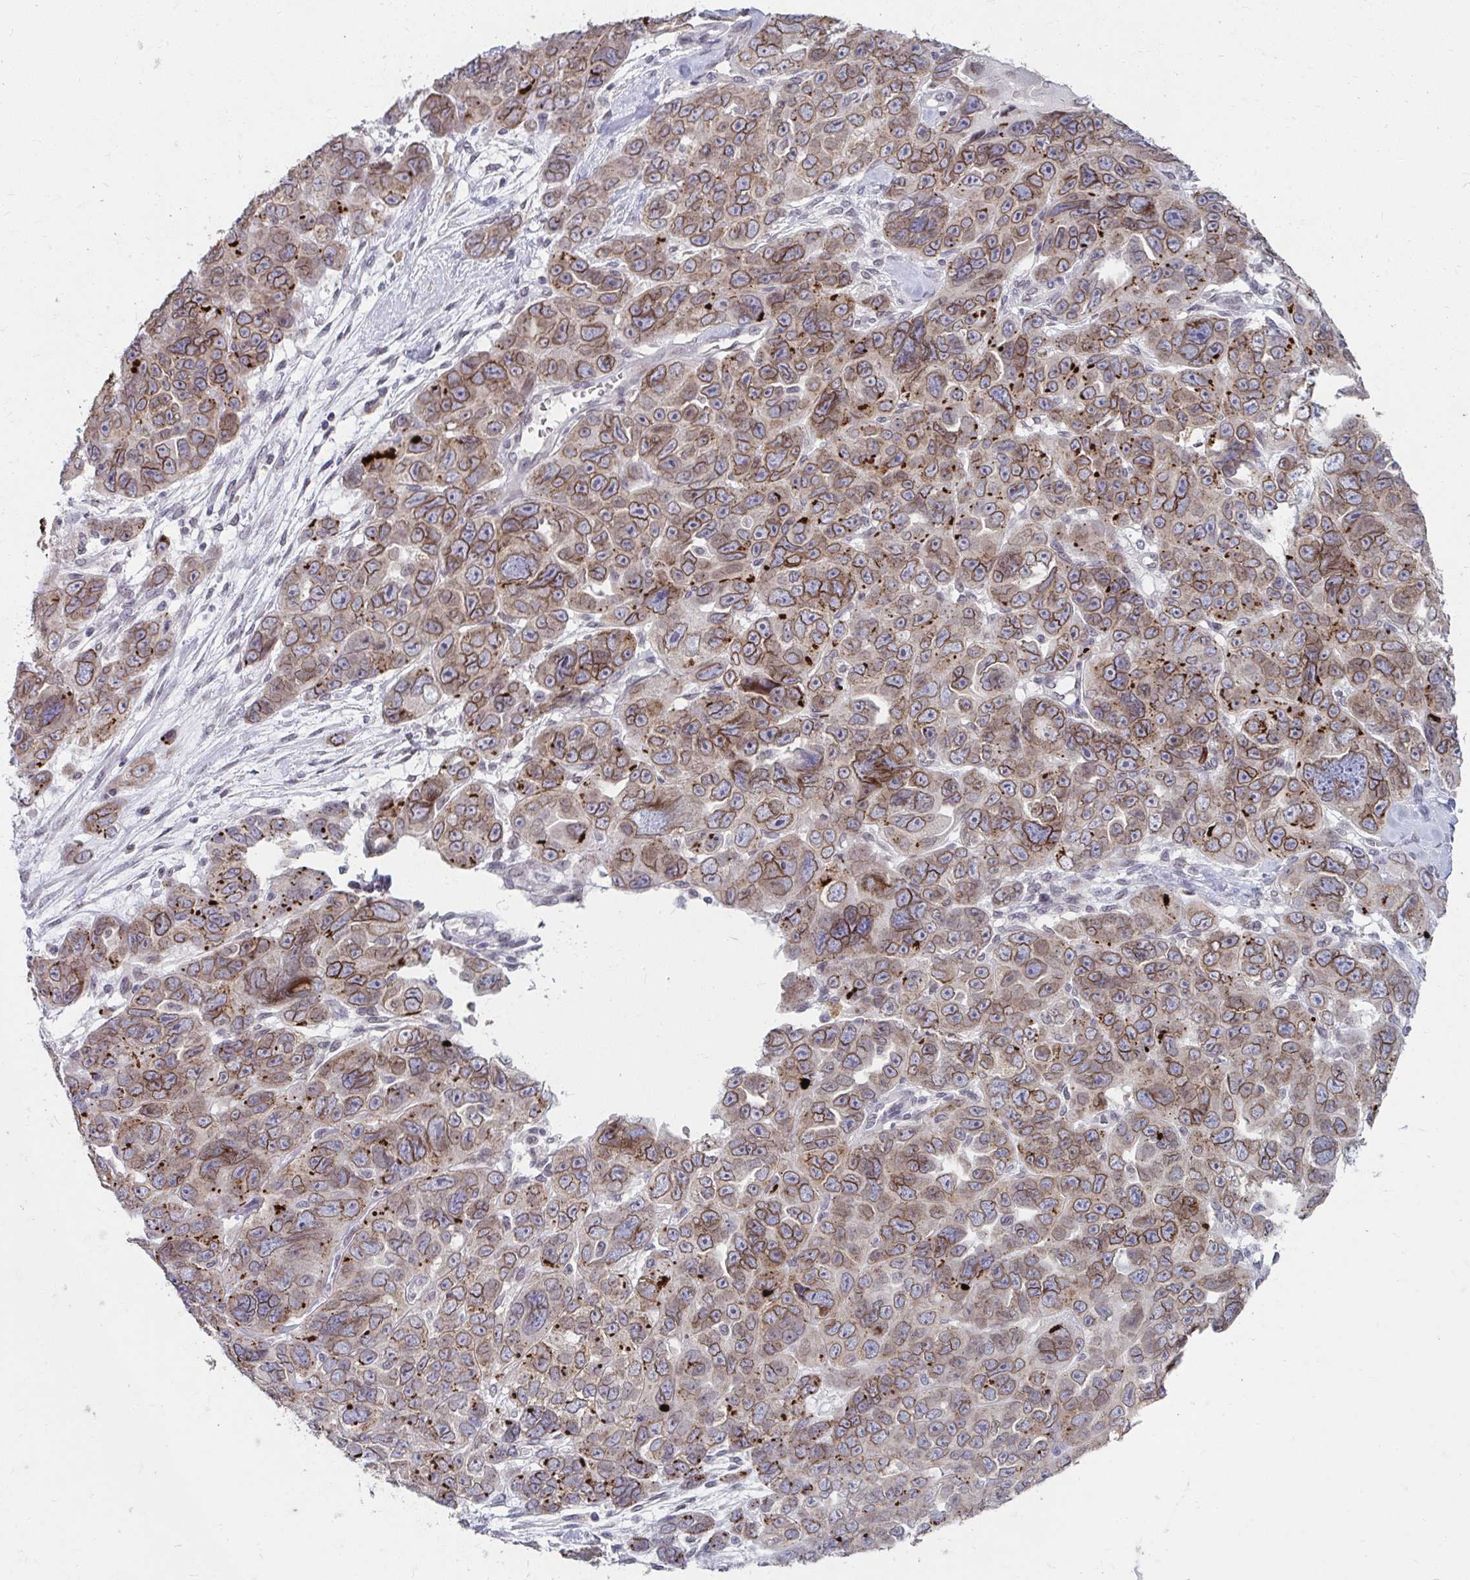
{"staining": {"intensity": "moderate", "quantity": ">75%", "location": "cytoplasmic/membranous,nuclear"}, "tissue": "ovarian cancer", "cell_type": "Tumor cells", "image_type": "cancer", "snomed": [{"axis": "morphology", "description": "Cystadenocarcinoma, serous, NOS"}, {"axis": "topography", "description": "Ovary"}], "caption": "Ovarian cancer (serous cystadenocarcinoma) stained with IHC shows moderate cytoplasmic/membranous and nuclear positivity in about >75% of tumor cells.", "gene": "NUP133", "patient": {"sex": "female", "age": 63}}